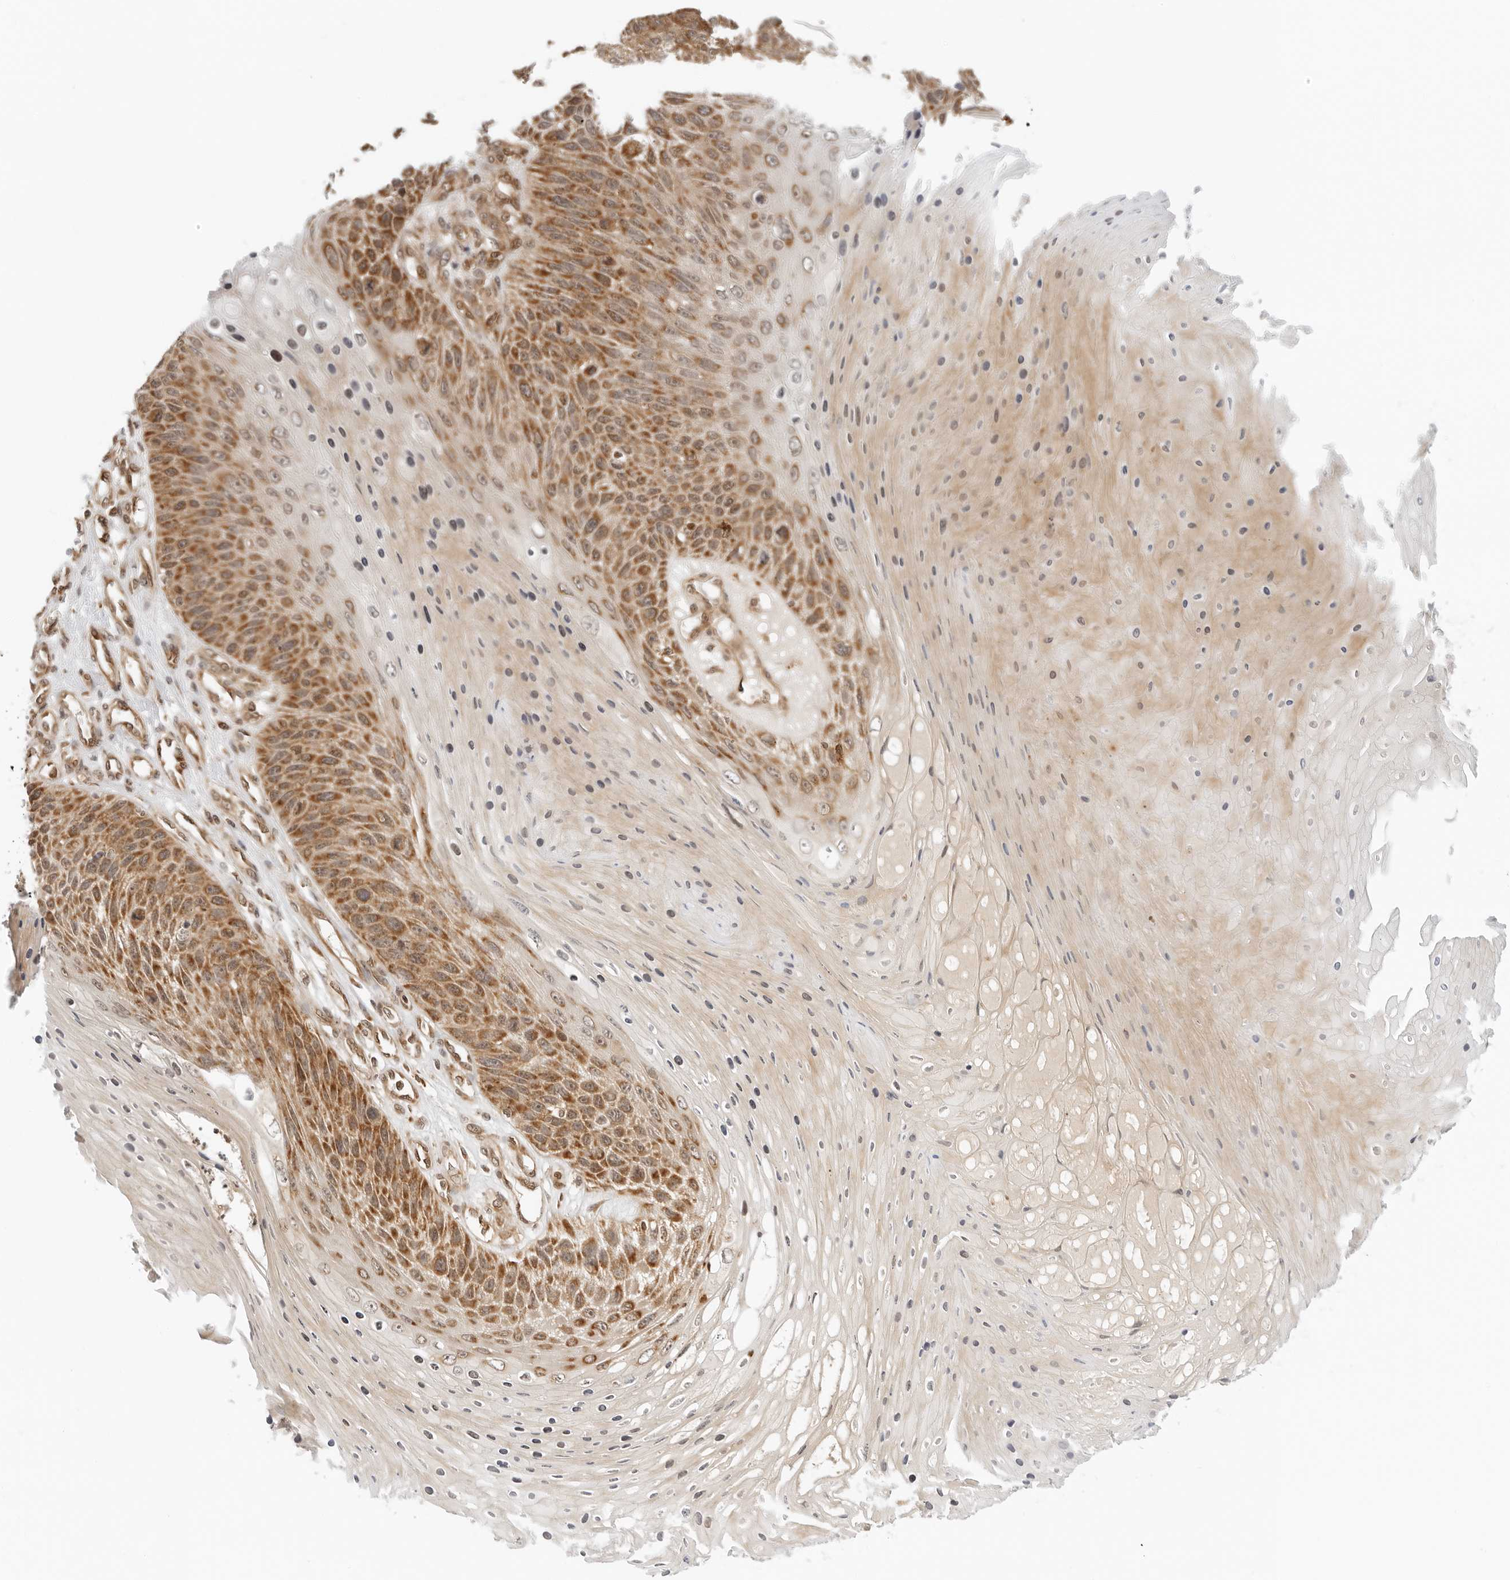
{"staining": {"intensity": "moderate", "quantity": "25%-75%", "location": "cytoplasmic/membranous"}, "tissue": "skin cancer", "cell_type": "Tumor cells", "image_type": "cancer", "snomed": [{"axis": "morphology", "description": "Squamous cell carcinoma, NOS"}, {"axis": "topography", "description": "Skin"}], "caption": "A high-resolution micrograph shows immunohistochemistry (IHC) staining of skin cancer (squamous cell carcinoma), which shows moderate cytoplasmic/membranous expression in about 25%-75% of tumor cells. (Brightfield microscopy of DAB IHC at high magnification).", "gene": "RC3H1", "patient": {"sex": "female", "age": 88}}